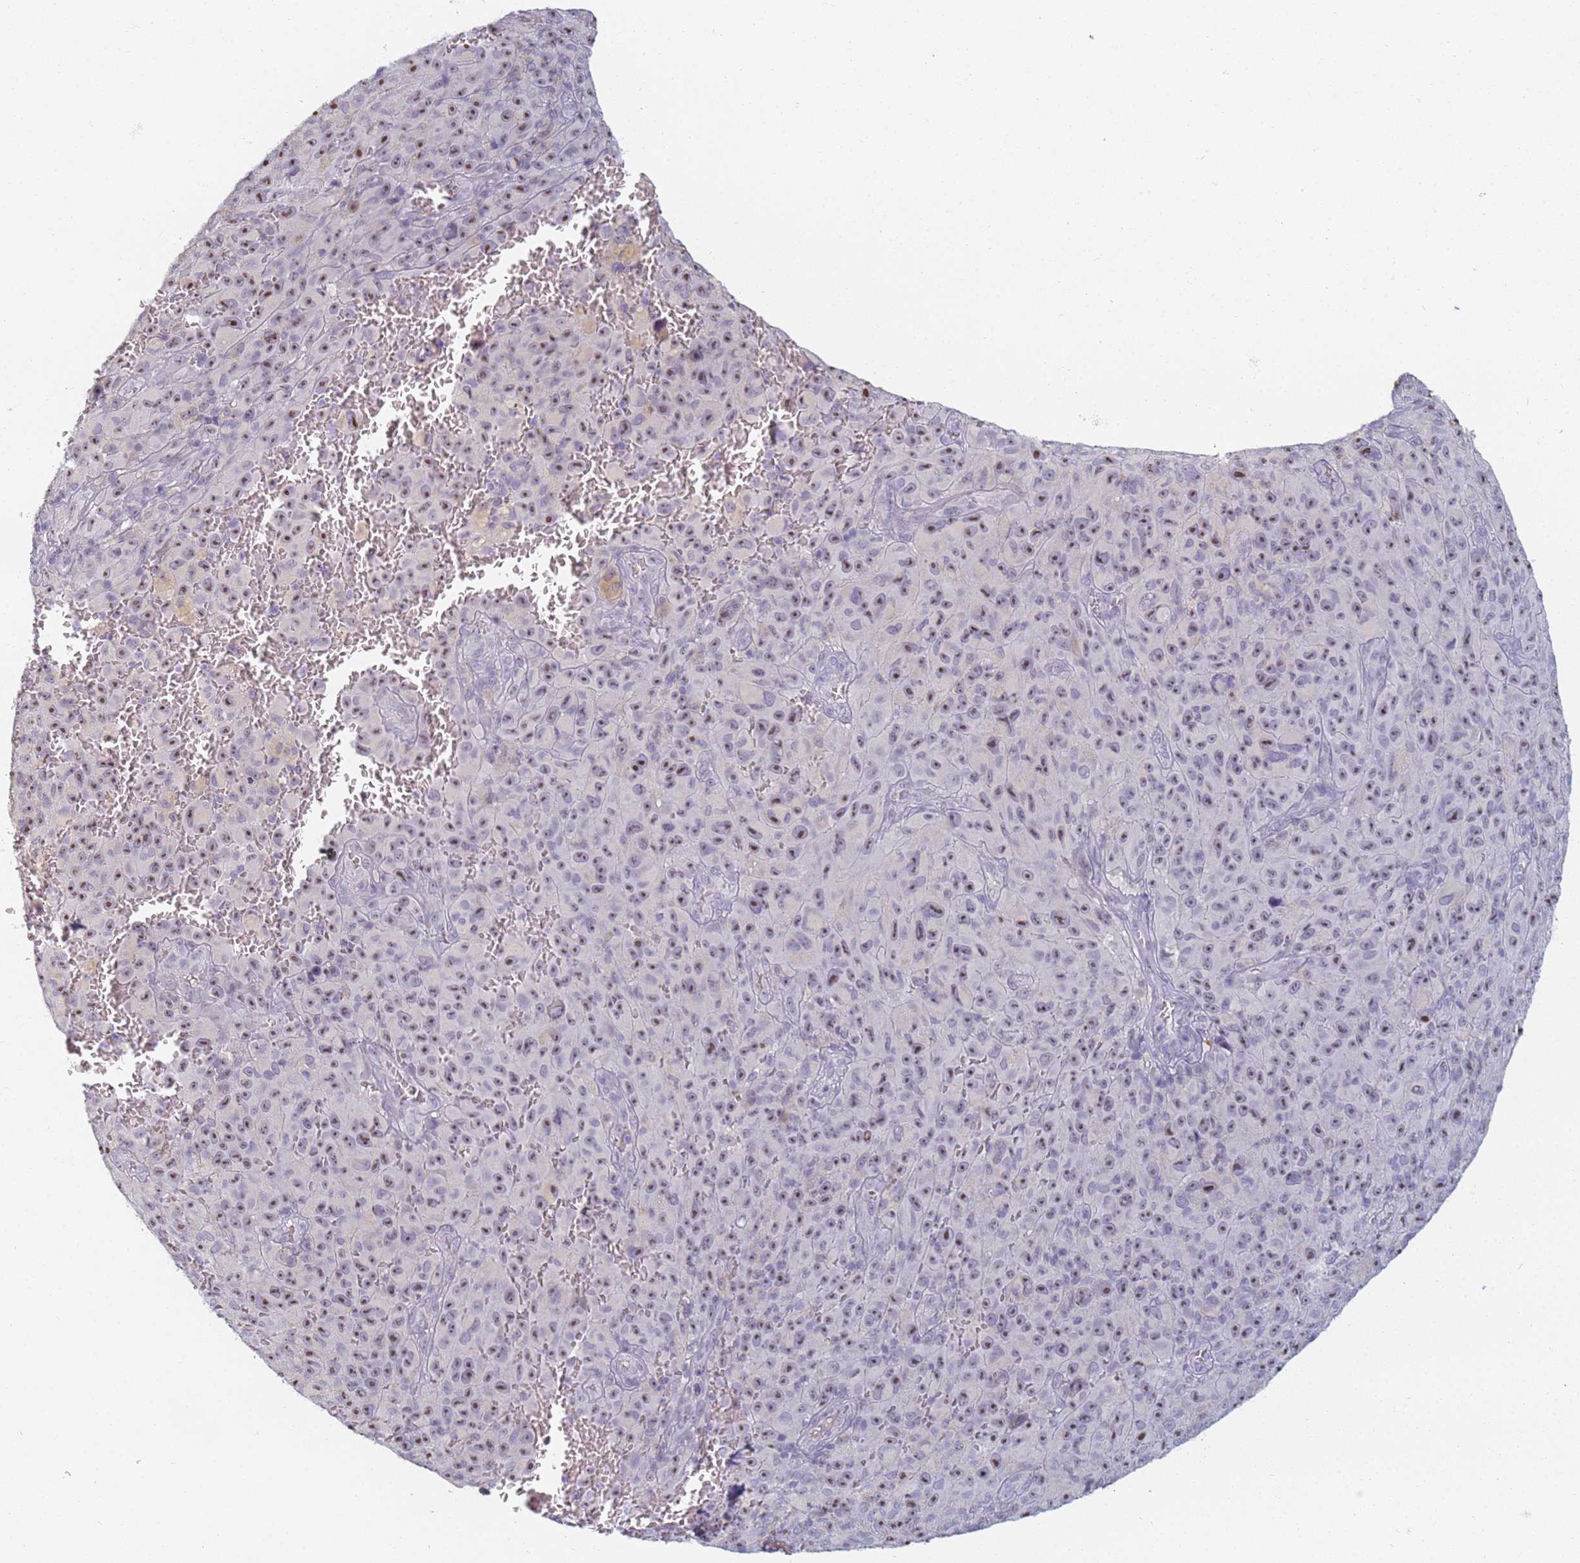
{"staining": {"intensity": "moderate", "quantity": ">75%", "location": "nuclear"}, "tissue": "melanoma", "cell_type": "Tumor cells", "image_type": "cancer", "snomed": [{"axis": "morphology", "description": "Malignant melanoma, NOS"}, {"axis": "topography", "description": "Skin"}], "caption": "Brown immunohistochemical staining in human melanoma exhibits moderate nuclear staining in about >75% of tumor cells.", "gene": "SLC38A9", "patient": {"sex": "female", "age": 82}}